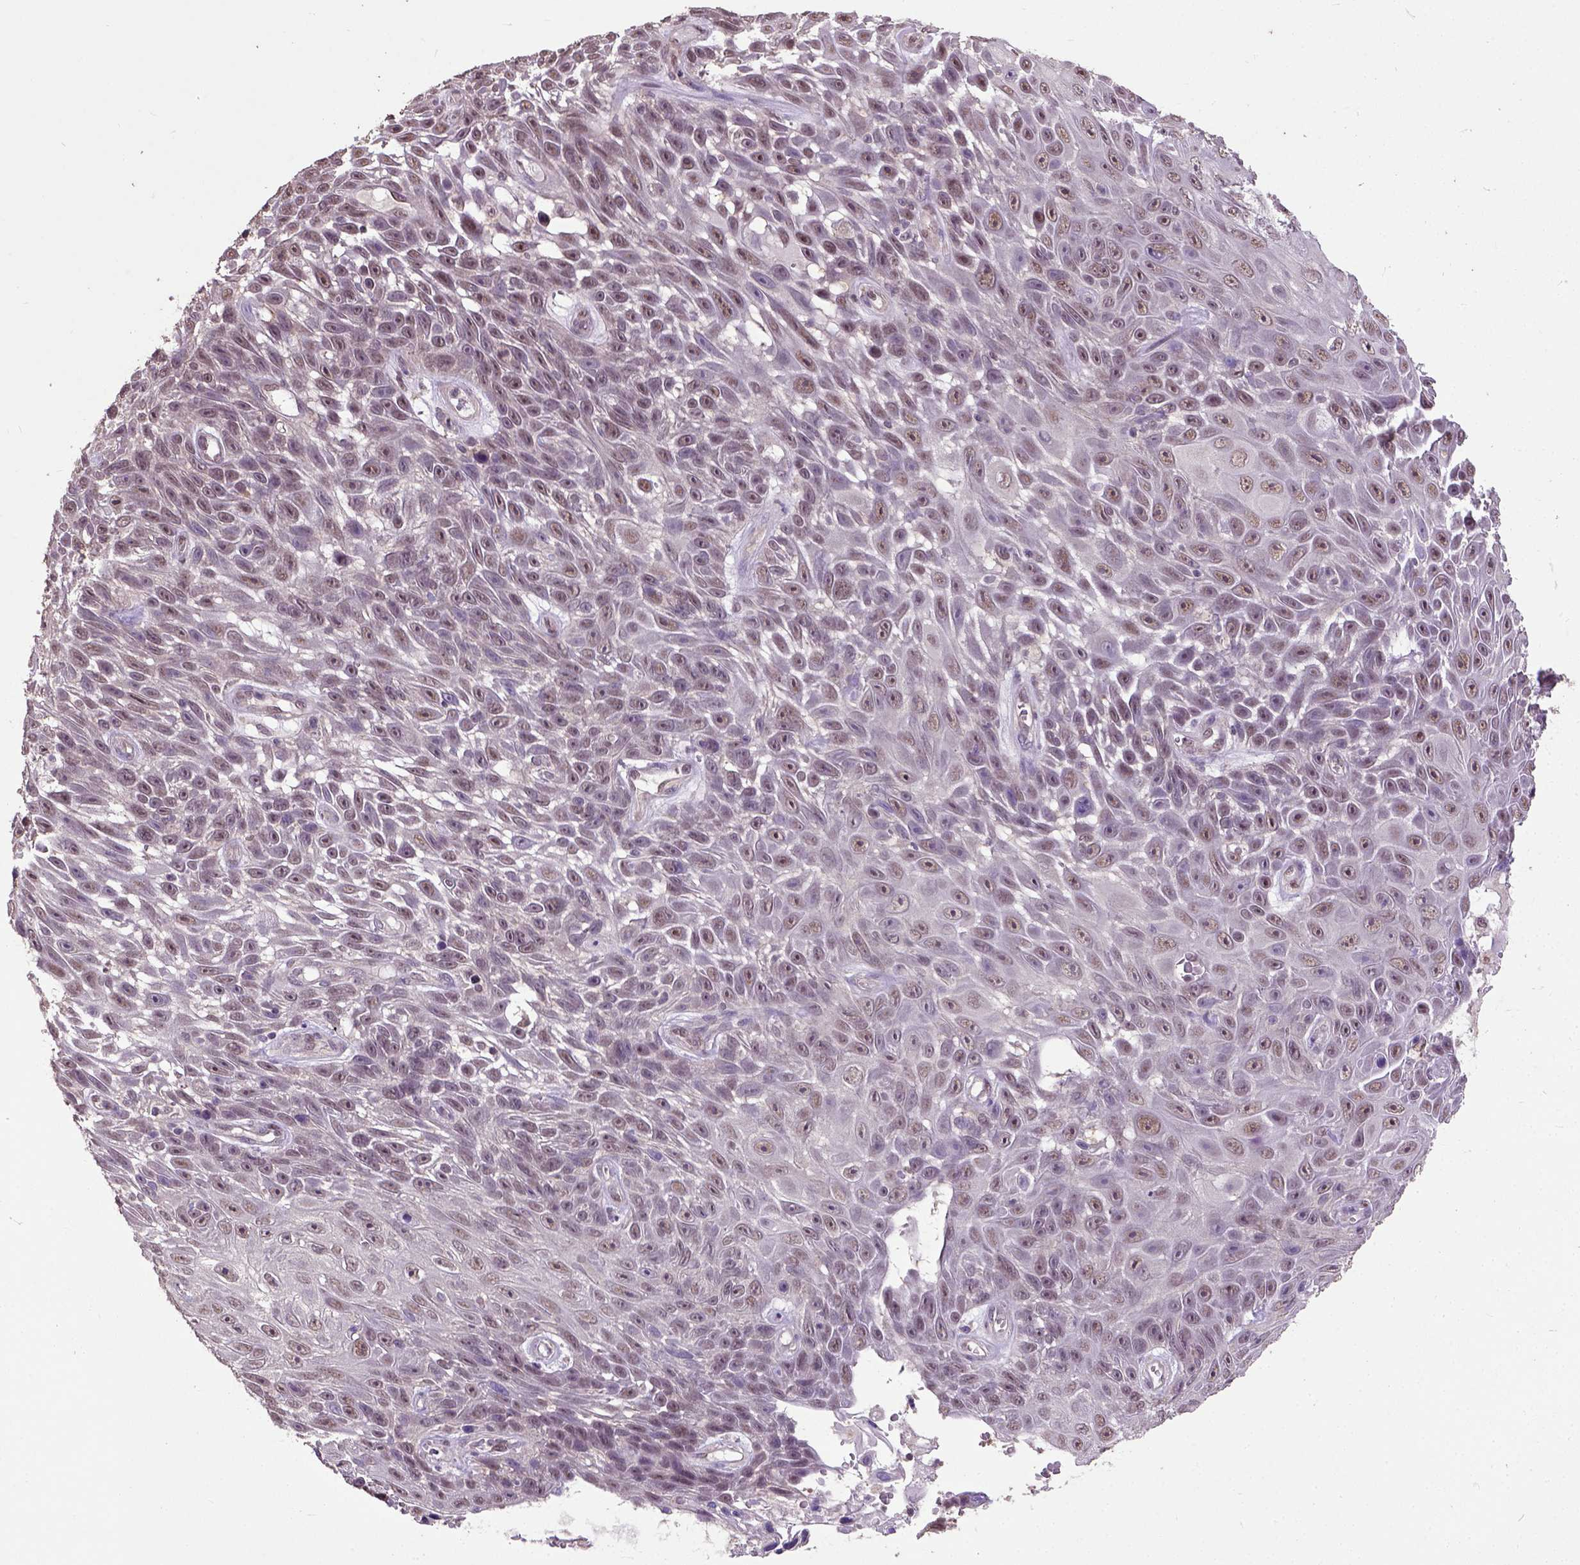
{"staining": {"intensity": "moderate", "quantity": "25%-75%", "location": "nuclear"}, "tissue": "skin cancer", "cell_type": "Tumor cells", "image_type": "cancer", "snomed": [{"axis": "morphology", "description": "Squamous cell carcinoma, NOS"}, {"axis": "topography", "description": "Skin"}], "caption": "Skin cancer tissue exhibits moderate nuclear expression in approximately 25%-75% of tumor cells, visualized by immunohistochemistry.", "gene": "UBA3", "patient": {"sex": "male", "age": 82}}